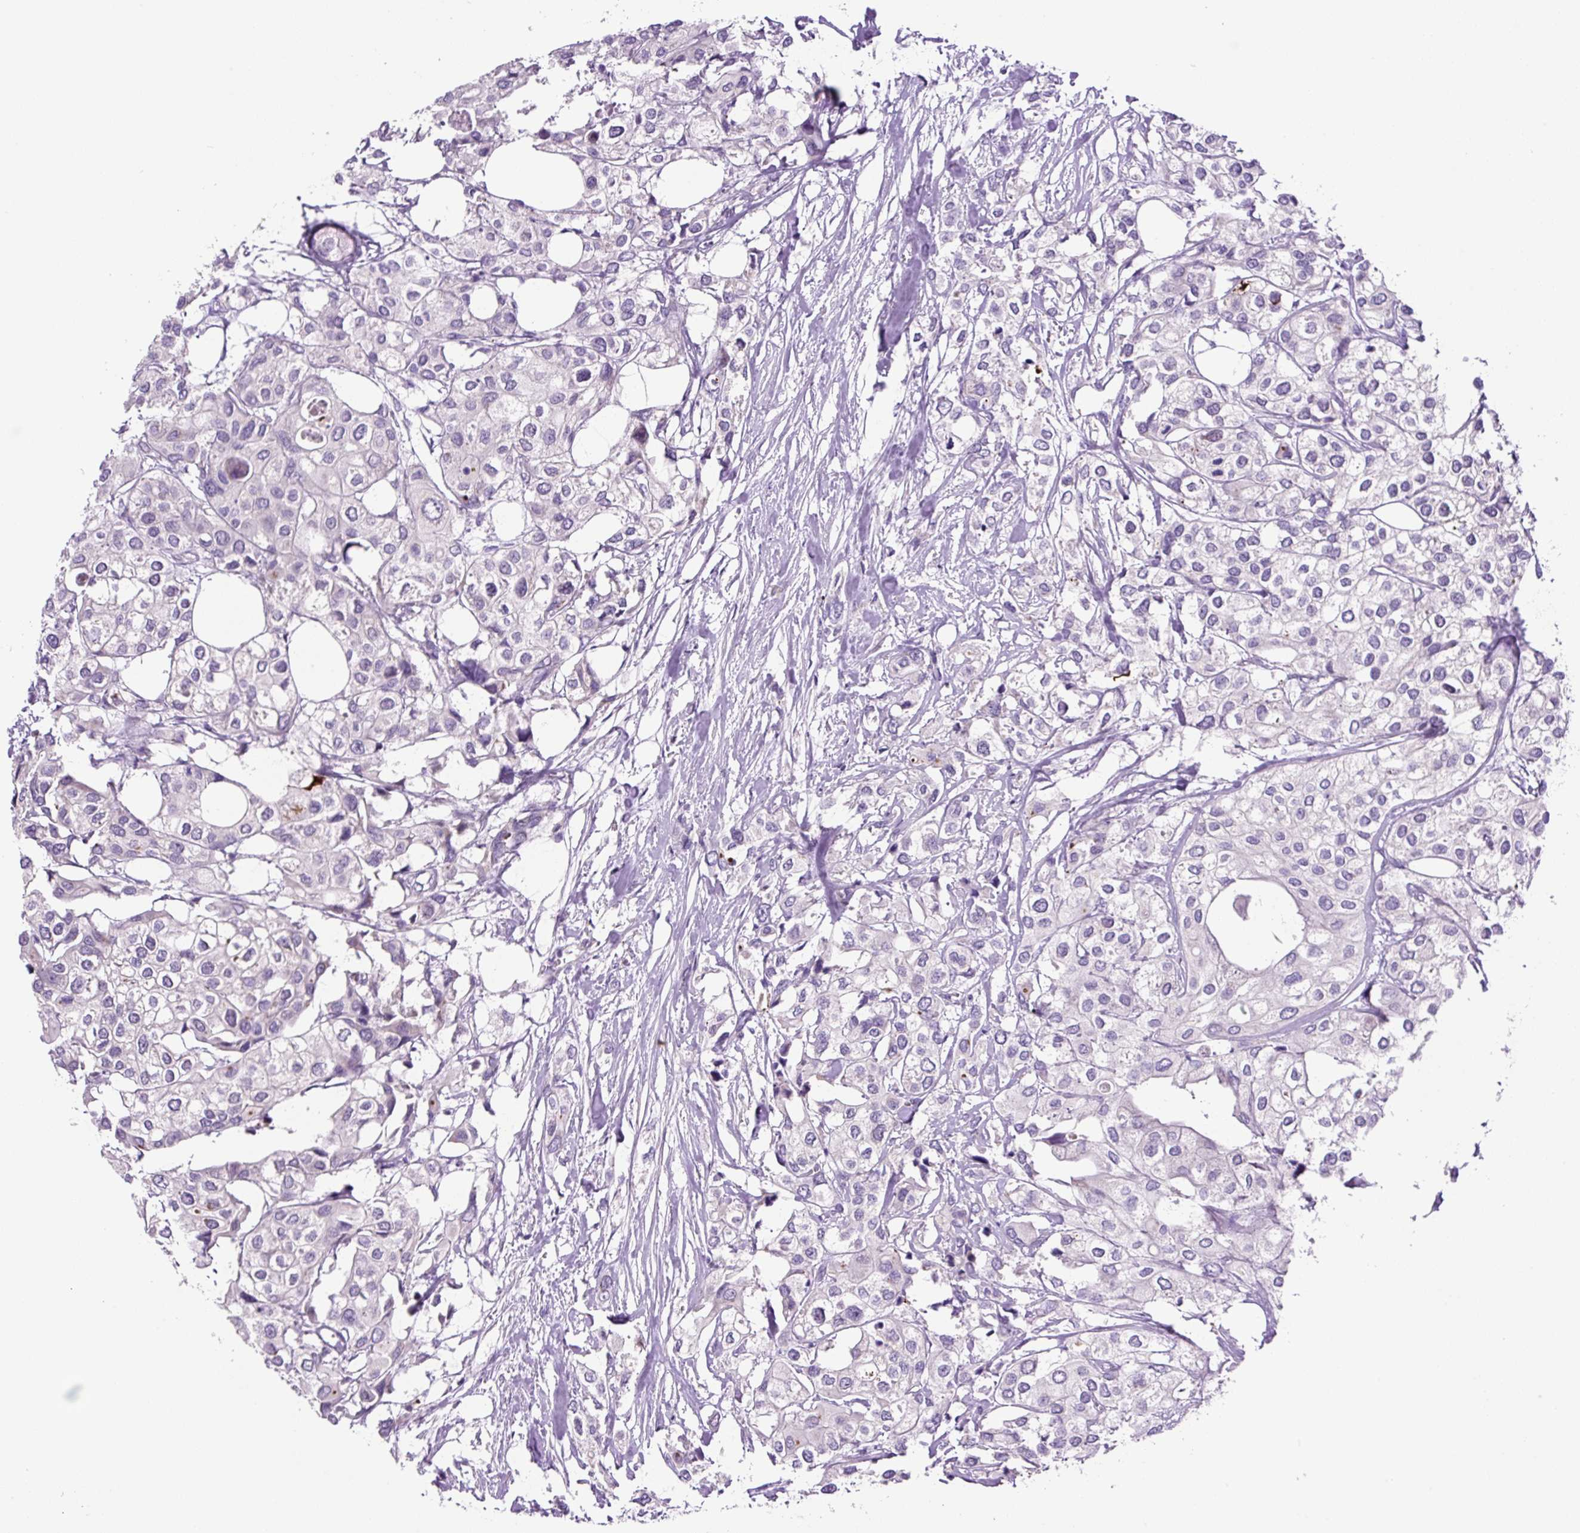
{"staining": {"intensity": "negative", "quantity": "none", "location": "none"}, "tissue": "urothelial cancer", "cell_type": "Tumor cells", "image_type": "cancer", "snomed": [{"axis": "morphology", "description": "Urothelial carcinoma, High grade"}, {"axis": "topography", "description": "Urinary bladder"}], "caption": "Protein analysis of high-grade urothelial carcinoma demonstrates no significant staining in tumor cells.", "gene": "OGDHL", "patient": {"sex": "male", "age": 64}}